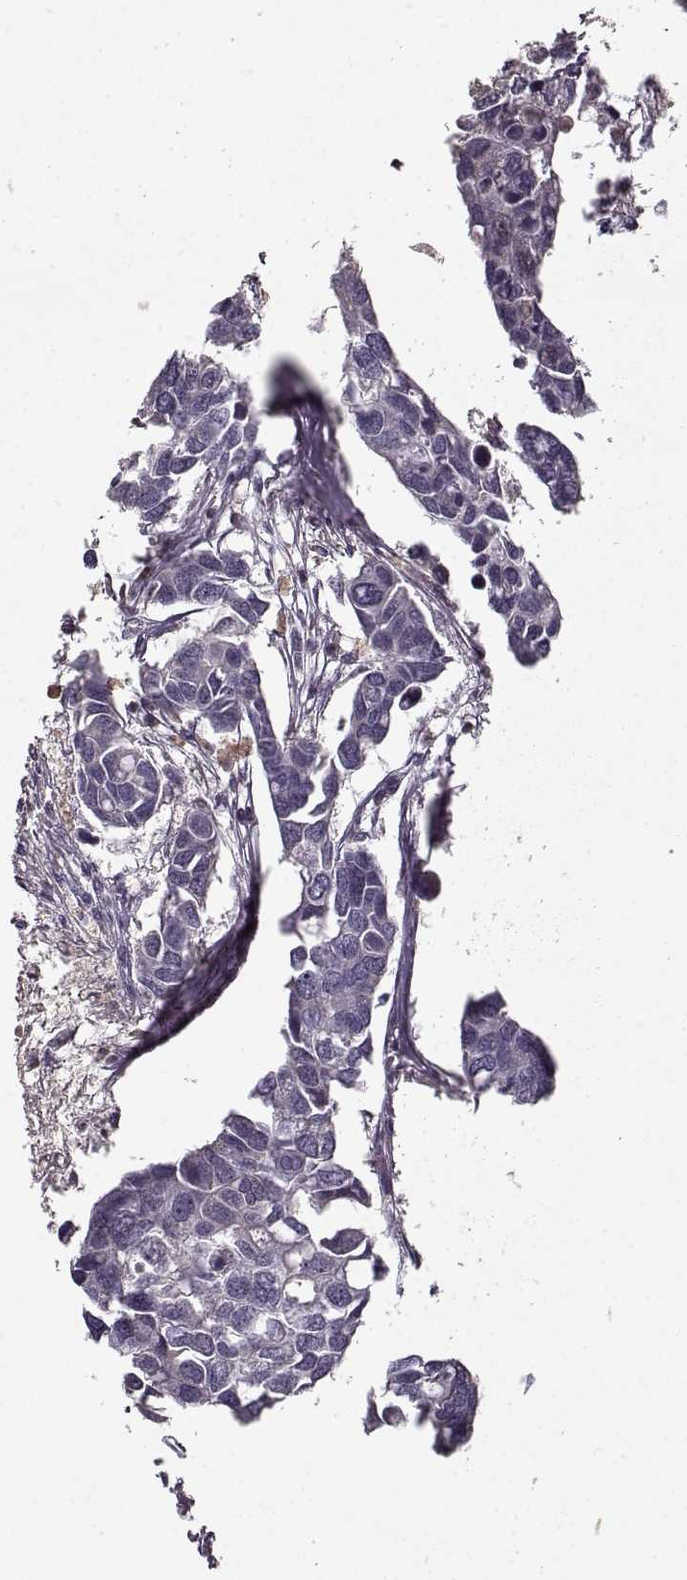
{"staining": {"intensity": "negative", "quantity": "none", "location": "none"}, "tissue": "breast cancer", "cell_type": "Tumor cells", "image_type": "cancer", "snomed": [{"axis": "morphology", "description": "Duct carcinoma"}, {"axis": "topography", "description": "Breast"}], "caption": "Immunohistochemistry histopathology image of neoplastic tissue: breast cancer (intraductal carcinoma) stained with DAB demonstrates no significant protein staining in tumor cells.", "gene": "LAMA2", "patient": {"sex": "female", "age": 83}}